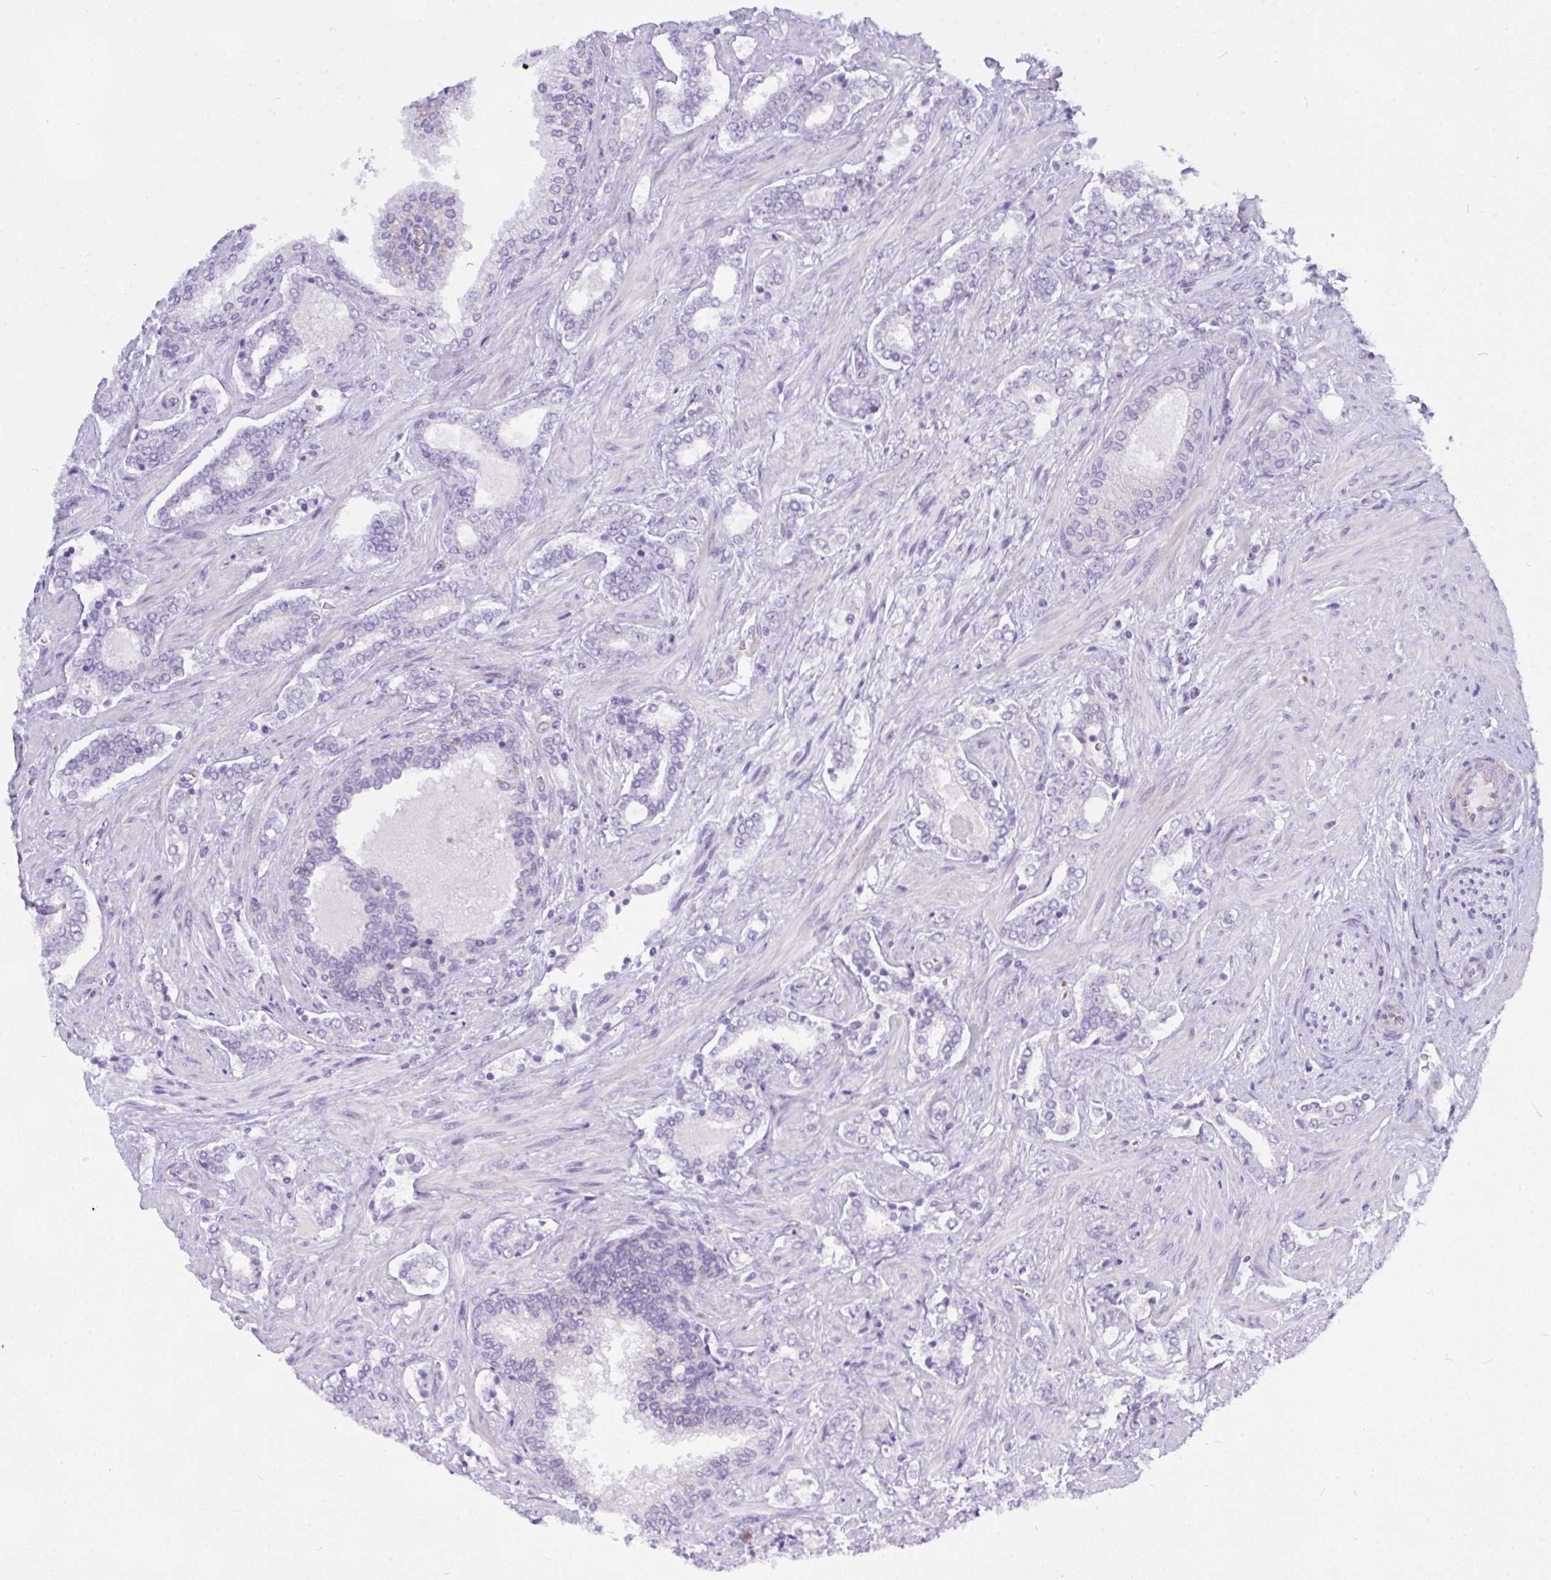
{"staining": {"intensity": "negative", "quantity": "none", "location": "none"}, "tissue": "prostate cancer", "cell_type": "Tumor cells", "image_type": "cancer", "snomed": [{"axis": "morphology", "description": "Adenocarcinoma, High grade"}, {"axis": "topography", "description": "Prostate"}], "caption": "Protein analysis of high-grade adenocarcinoma (prostate) reveals no significant expression in tumor cells. (Brightfield microscopy of DAB (3,3'-diaminobenzidine) IHC at high magnification).", "gene": "NFXL1", "patient": {"sex": "male", "age": 60}}